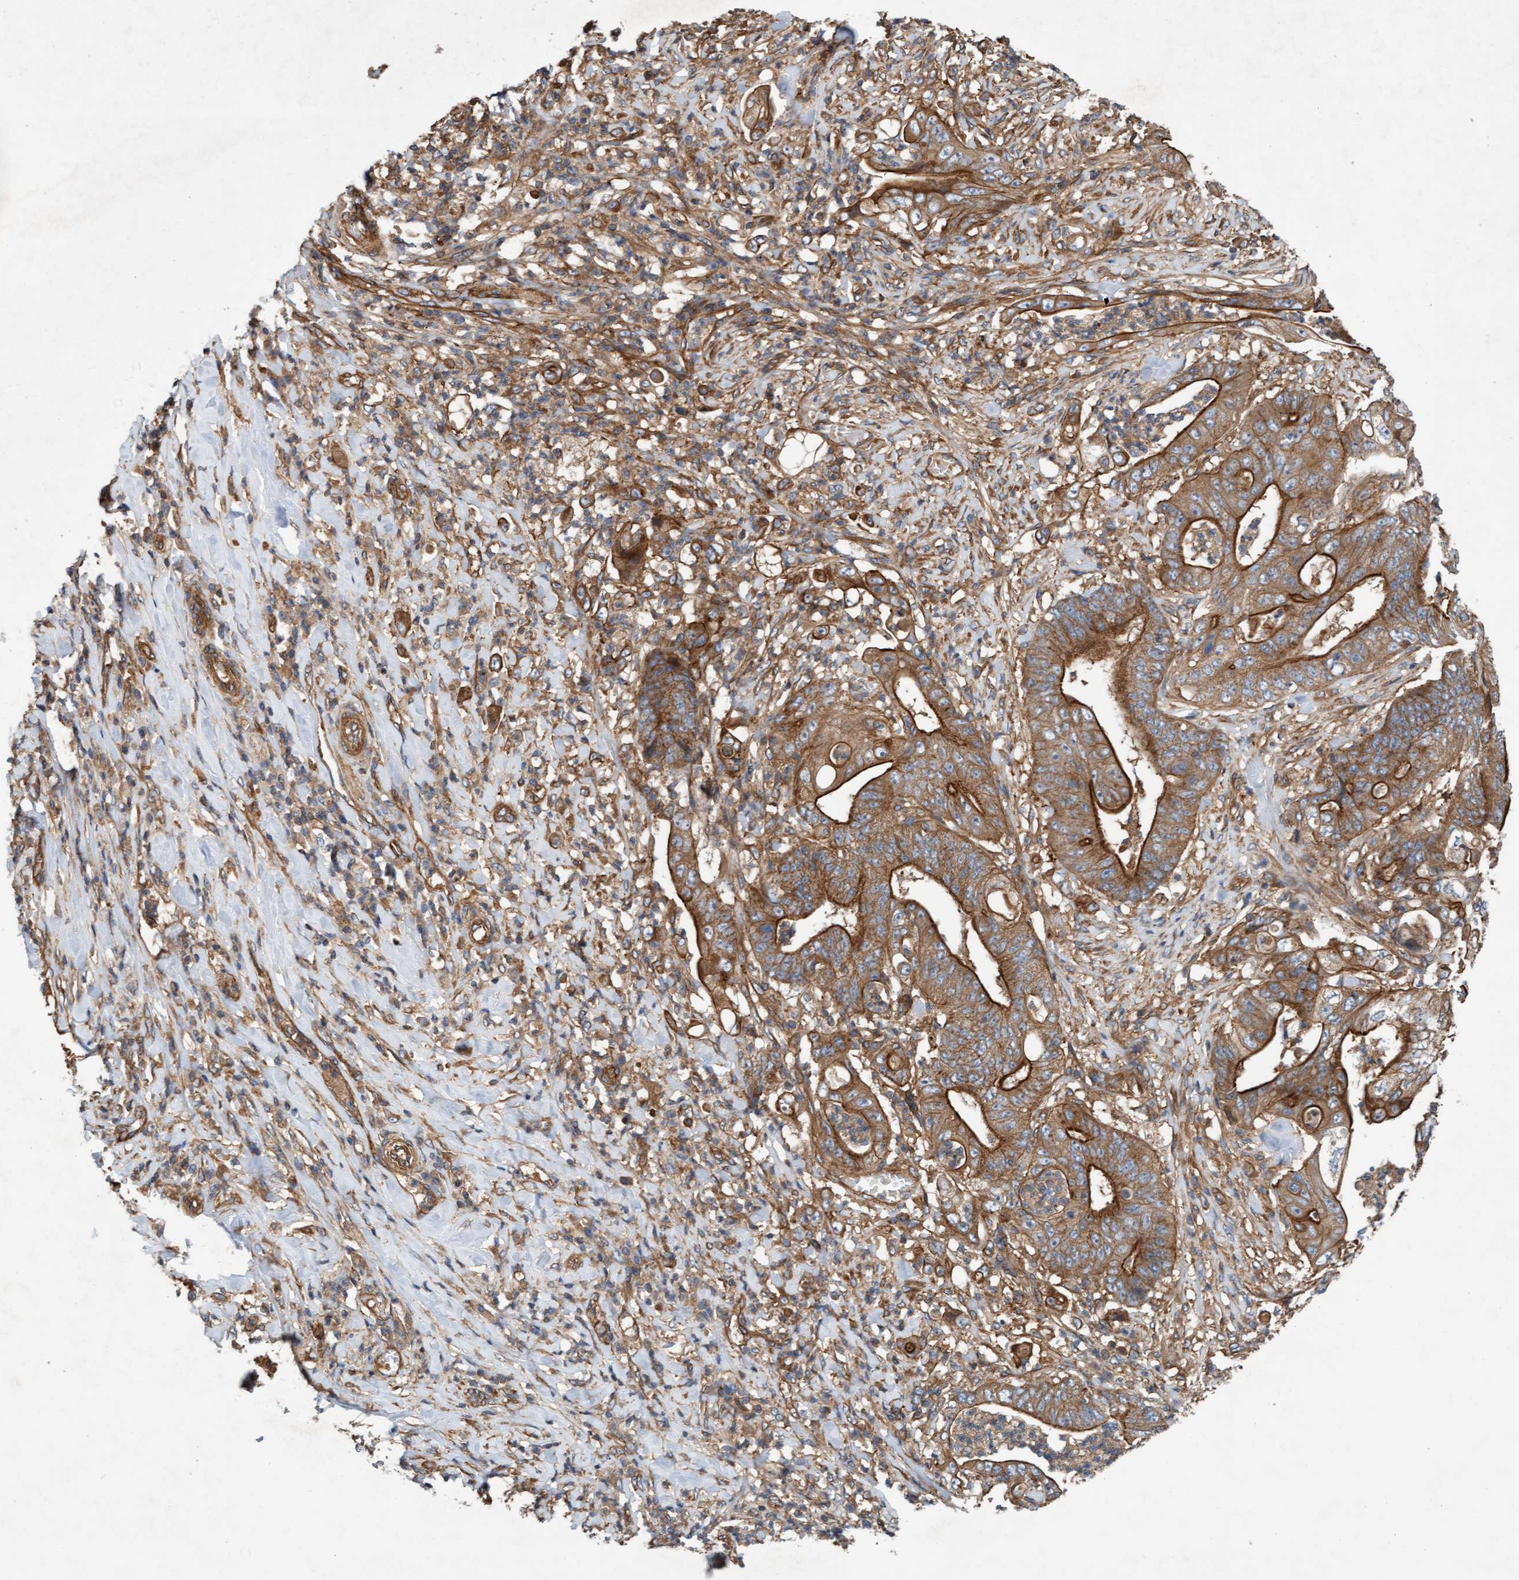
{"staining": {"intensity": "strong", "quantity": ">75%", "location": "cytoplasmic/membranous"}, "tissue": "stomach cancer", "cell_type": "Tumor cells", "image_type": "cancer", "snomed": [{"axis": "morphology", "description": "Adenocarcinoma, NOS"}, {"axis": "topography", "description": "Stomach"}], "caption": "DAB (3,3'-diaminobenzidine) immunohistochemical staining of human adenocarcinoma (stomach) shows strong cytoplasmic/membranous protein staining in about >75% of tumor cells.", "gene": "ERAL1", "patient": {"sex": "female", "age": 73}}